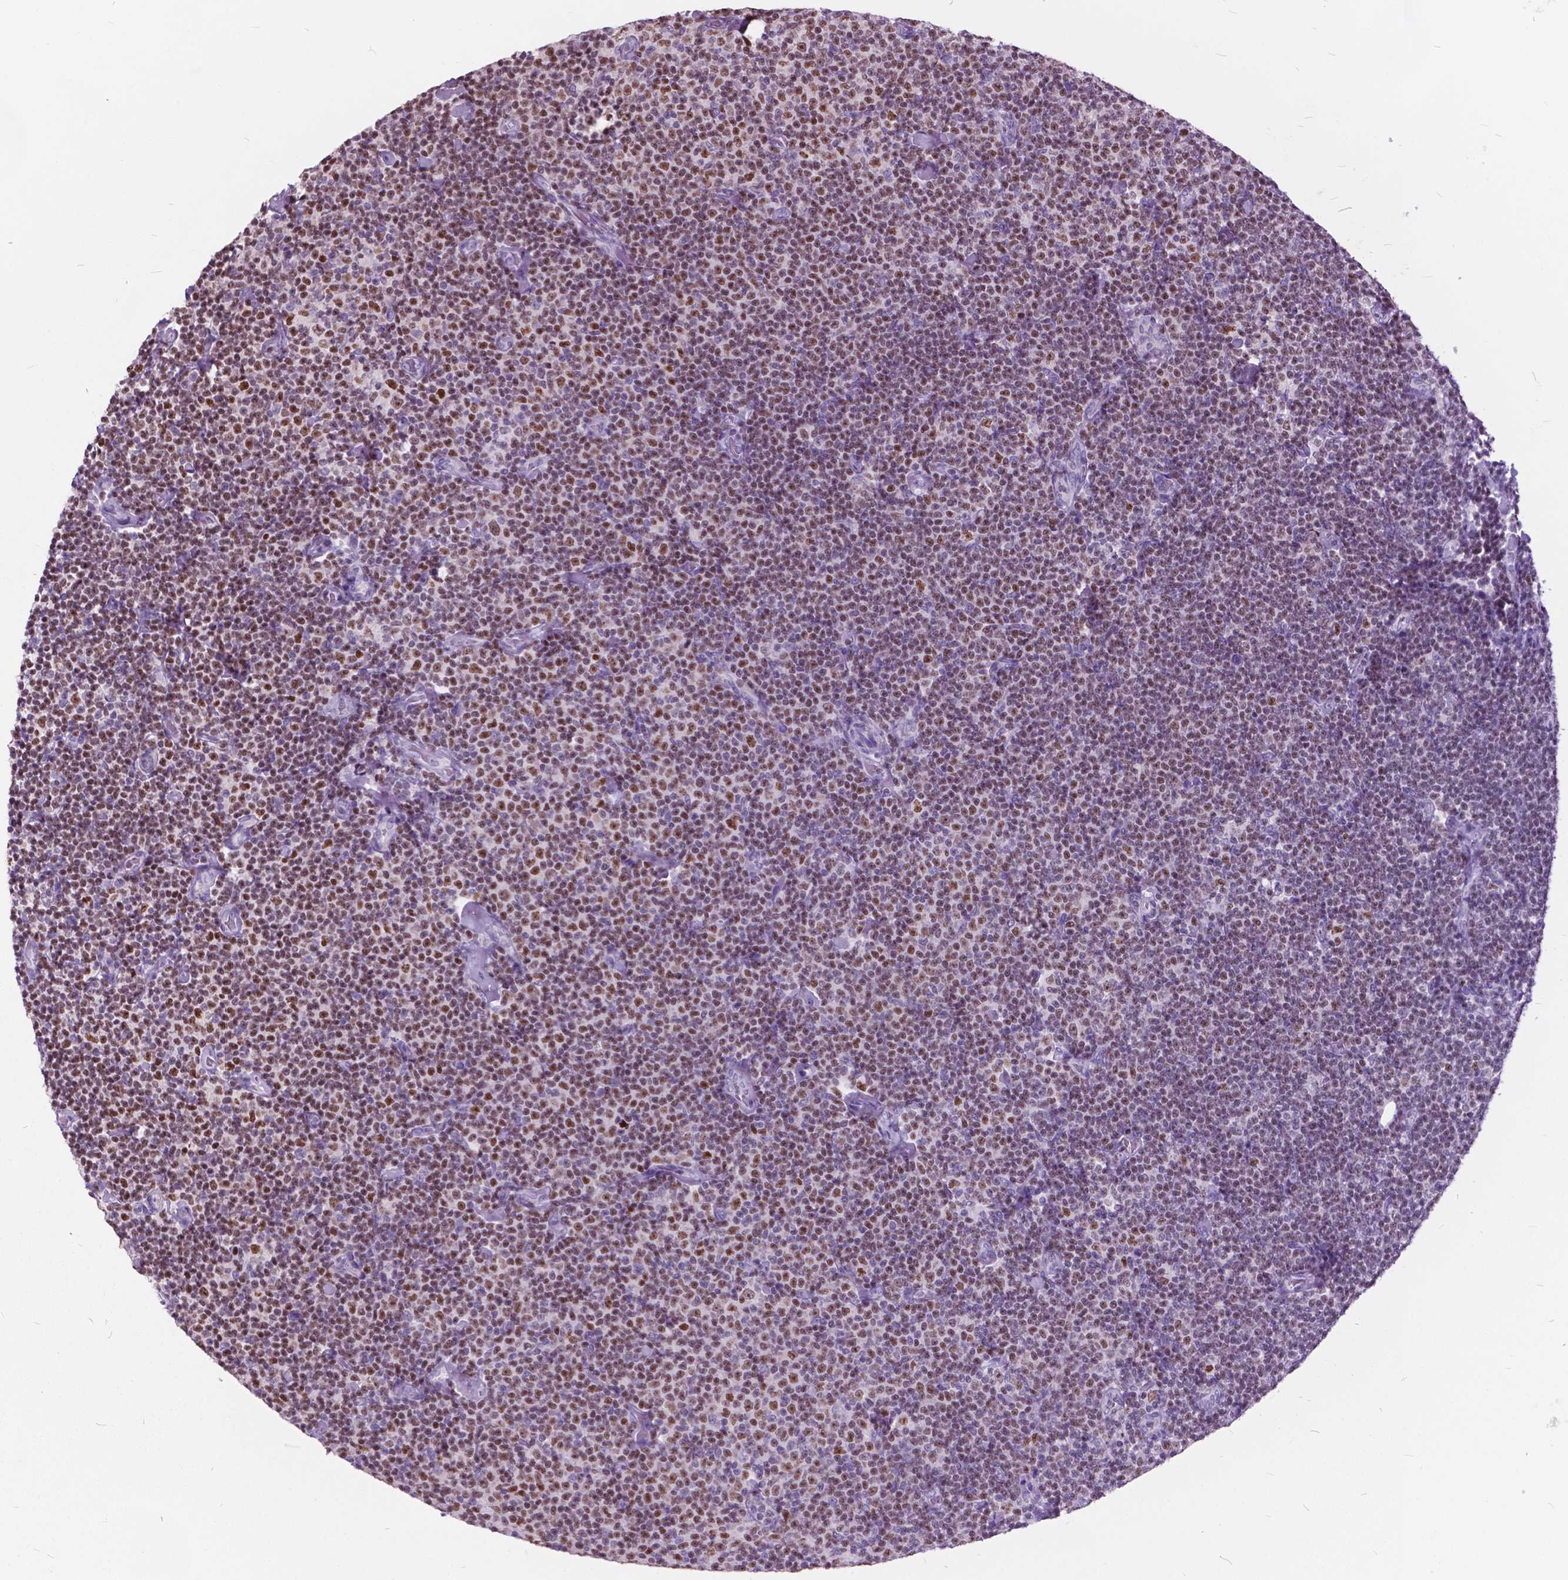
{"staining": {"intensity": "moderate", "quantity": ">75%", "location": "nuclear"}, "tissue": "lymphoma", "cell_type": "Tumor cells", "image_type": "cancer", "snomed": [{"axis": "morphology", "description": "Malignant lymphoma, non-Hodgkin's type, Low grade"}, {"axis": "topography", "description": "Lymph node"}], "caption": "A medium amount of moderate nuclear expression is appreciated in about >75% of tumor cells in lymphoma tissue.", "gene": "SP140", "patient": {"sex": "male", "age": 81}}